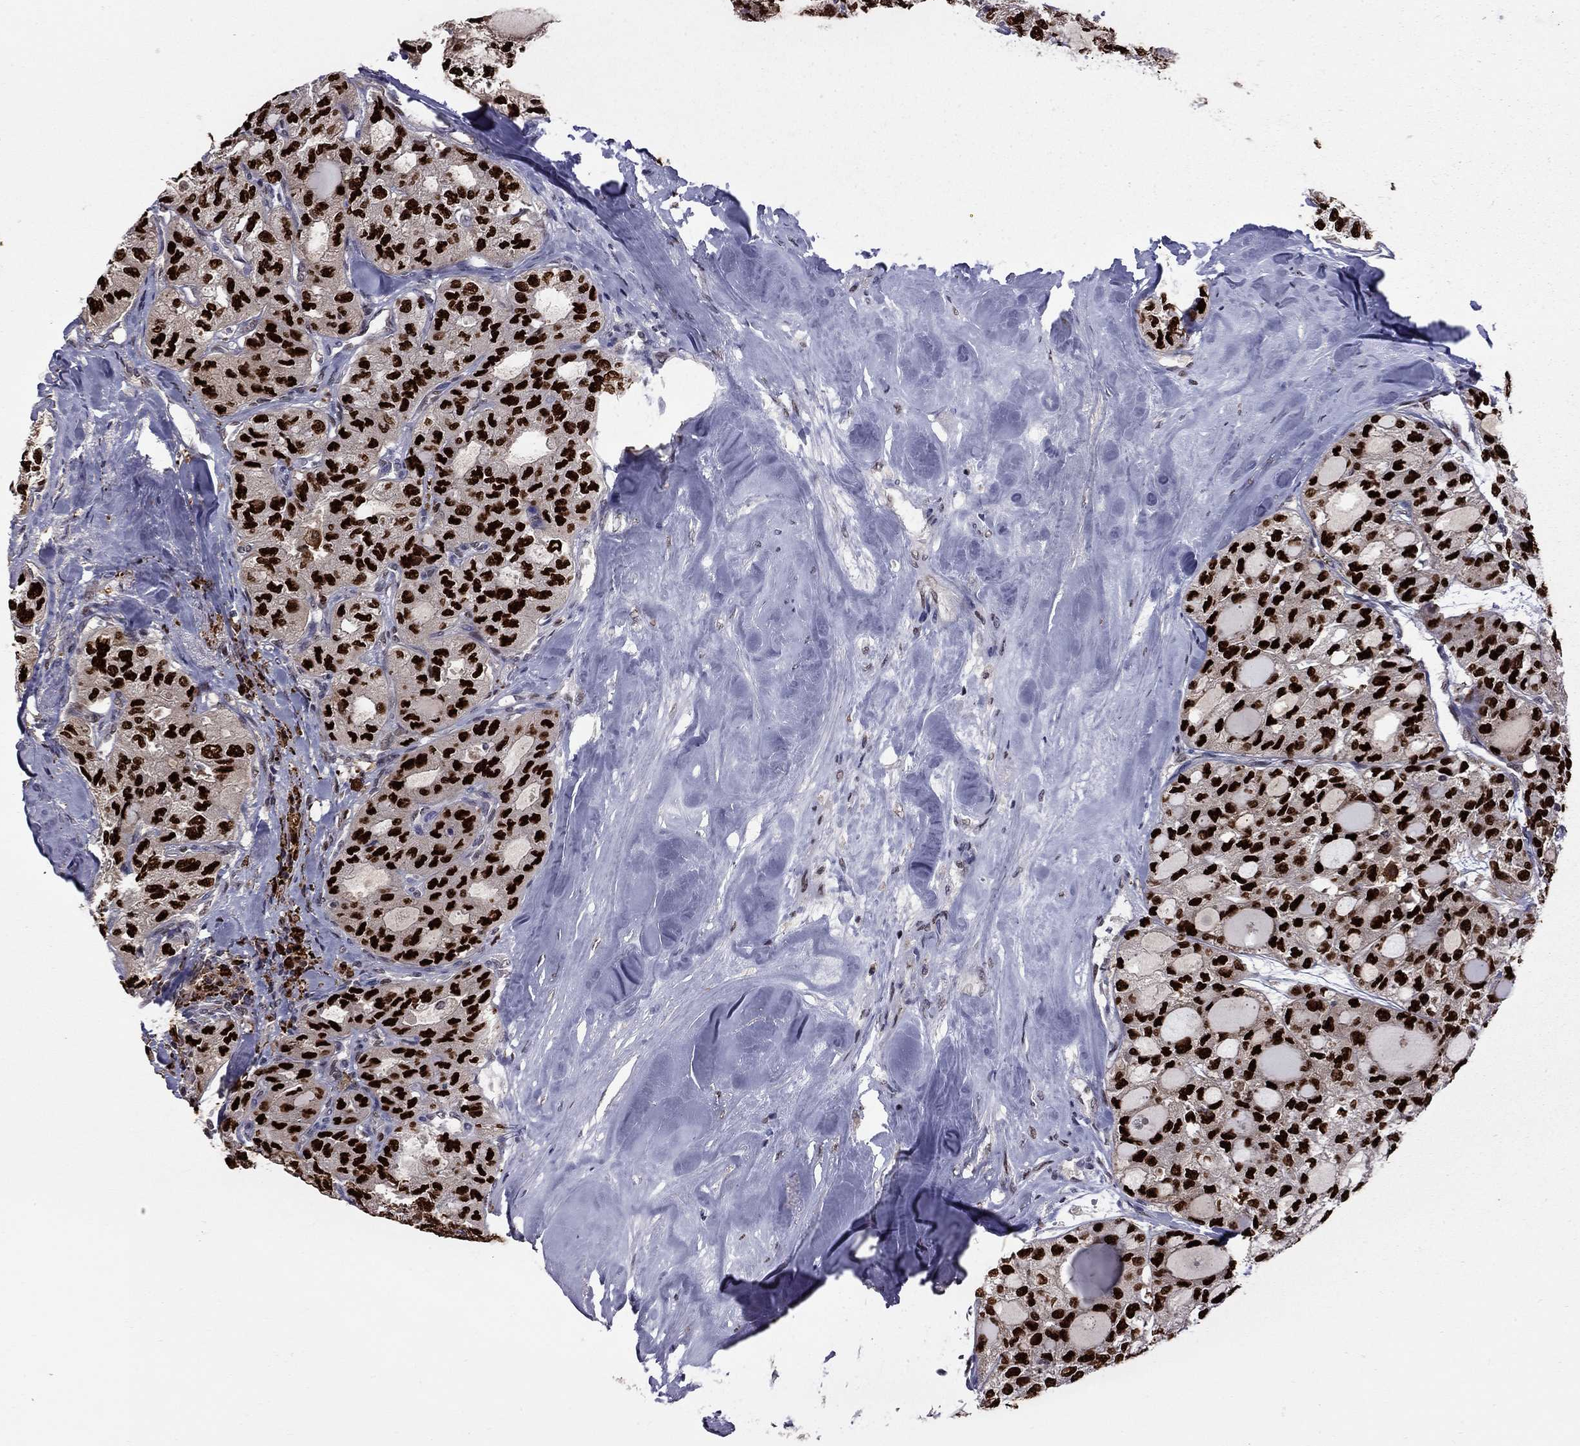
{"staining": {"intensity": "strong", "quantity": ">75%", "location": "nuclear"}, "tissue": "thyroid cancer", "cell_type": "Tumor cells", "image_type": "cancer", "snomed": [{"axis": "morphology", "description": "Follicular adenoma carcinoma, NOS"}, {"axis": "topography", "description": "Thyroid gland"}], "caption": "An image of thyroid cancer stained for a protein exhibits strong nuclear brown staining in tumor cells.", "gene": "PCGF3", "patient": {"sex": "male", "age": 75}}